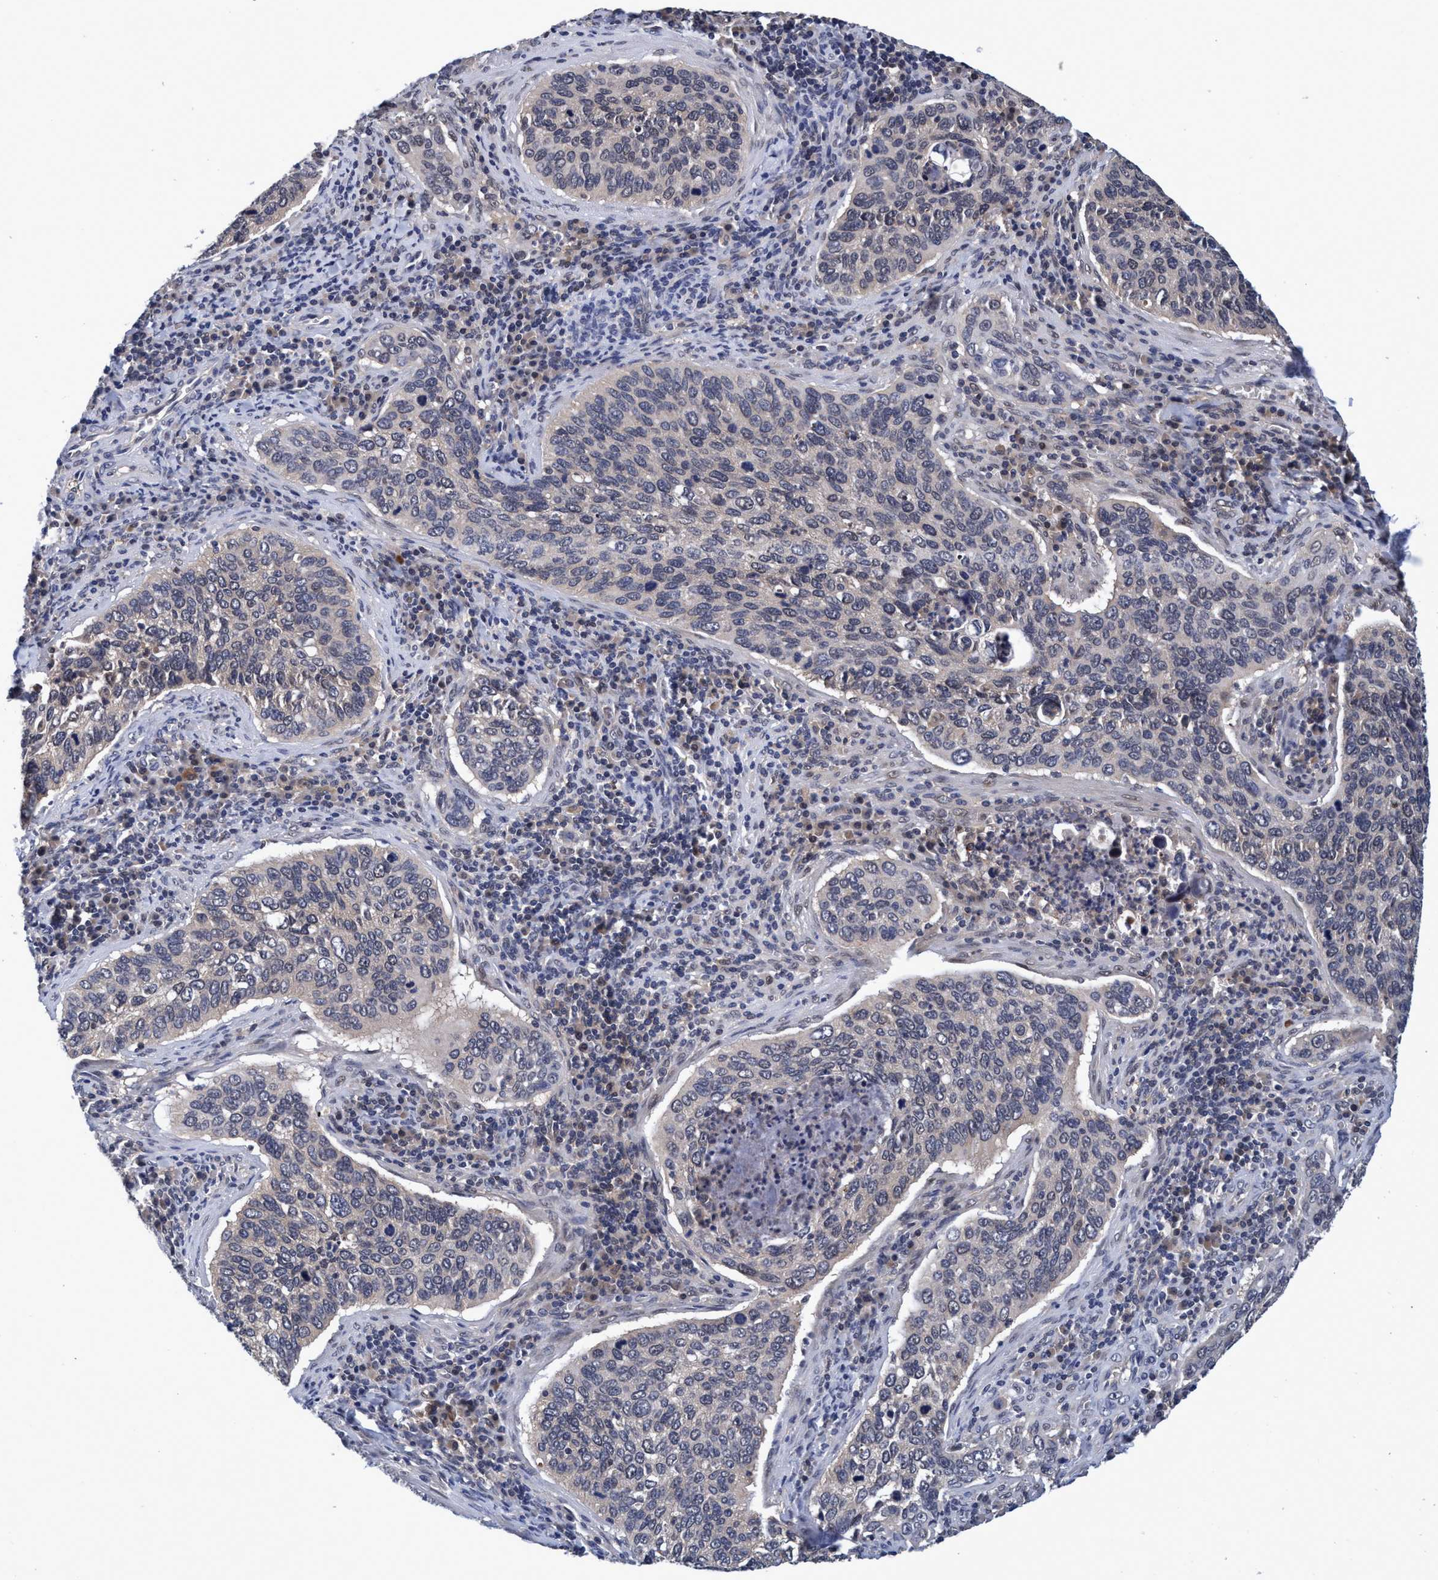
{"staining": {"intensity": "weak", "quantity": "<25%", "location": "cytoplasmic/membranous"}, "tissue": "cervical cancer", "cell_type": "Tumor cells", "image_type": "cancer", "snomed": [{"axis": "morphology", "description": "Squamous cell carcinoma, NOS"}, {"axis": "topography", "description": "Cervix"}], "caption": "This is an immunohistochemistry (IHC) image of cervical cancer (squamous cell carcinoma). There is no positivity in tumor cells.", "gene": "PSMD12", "patient": {"sex": "female", "age": 53}}